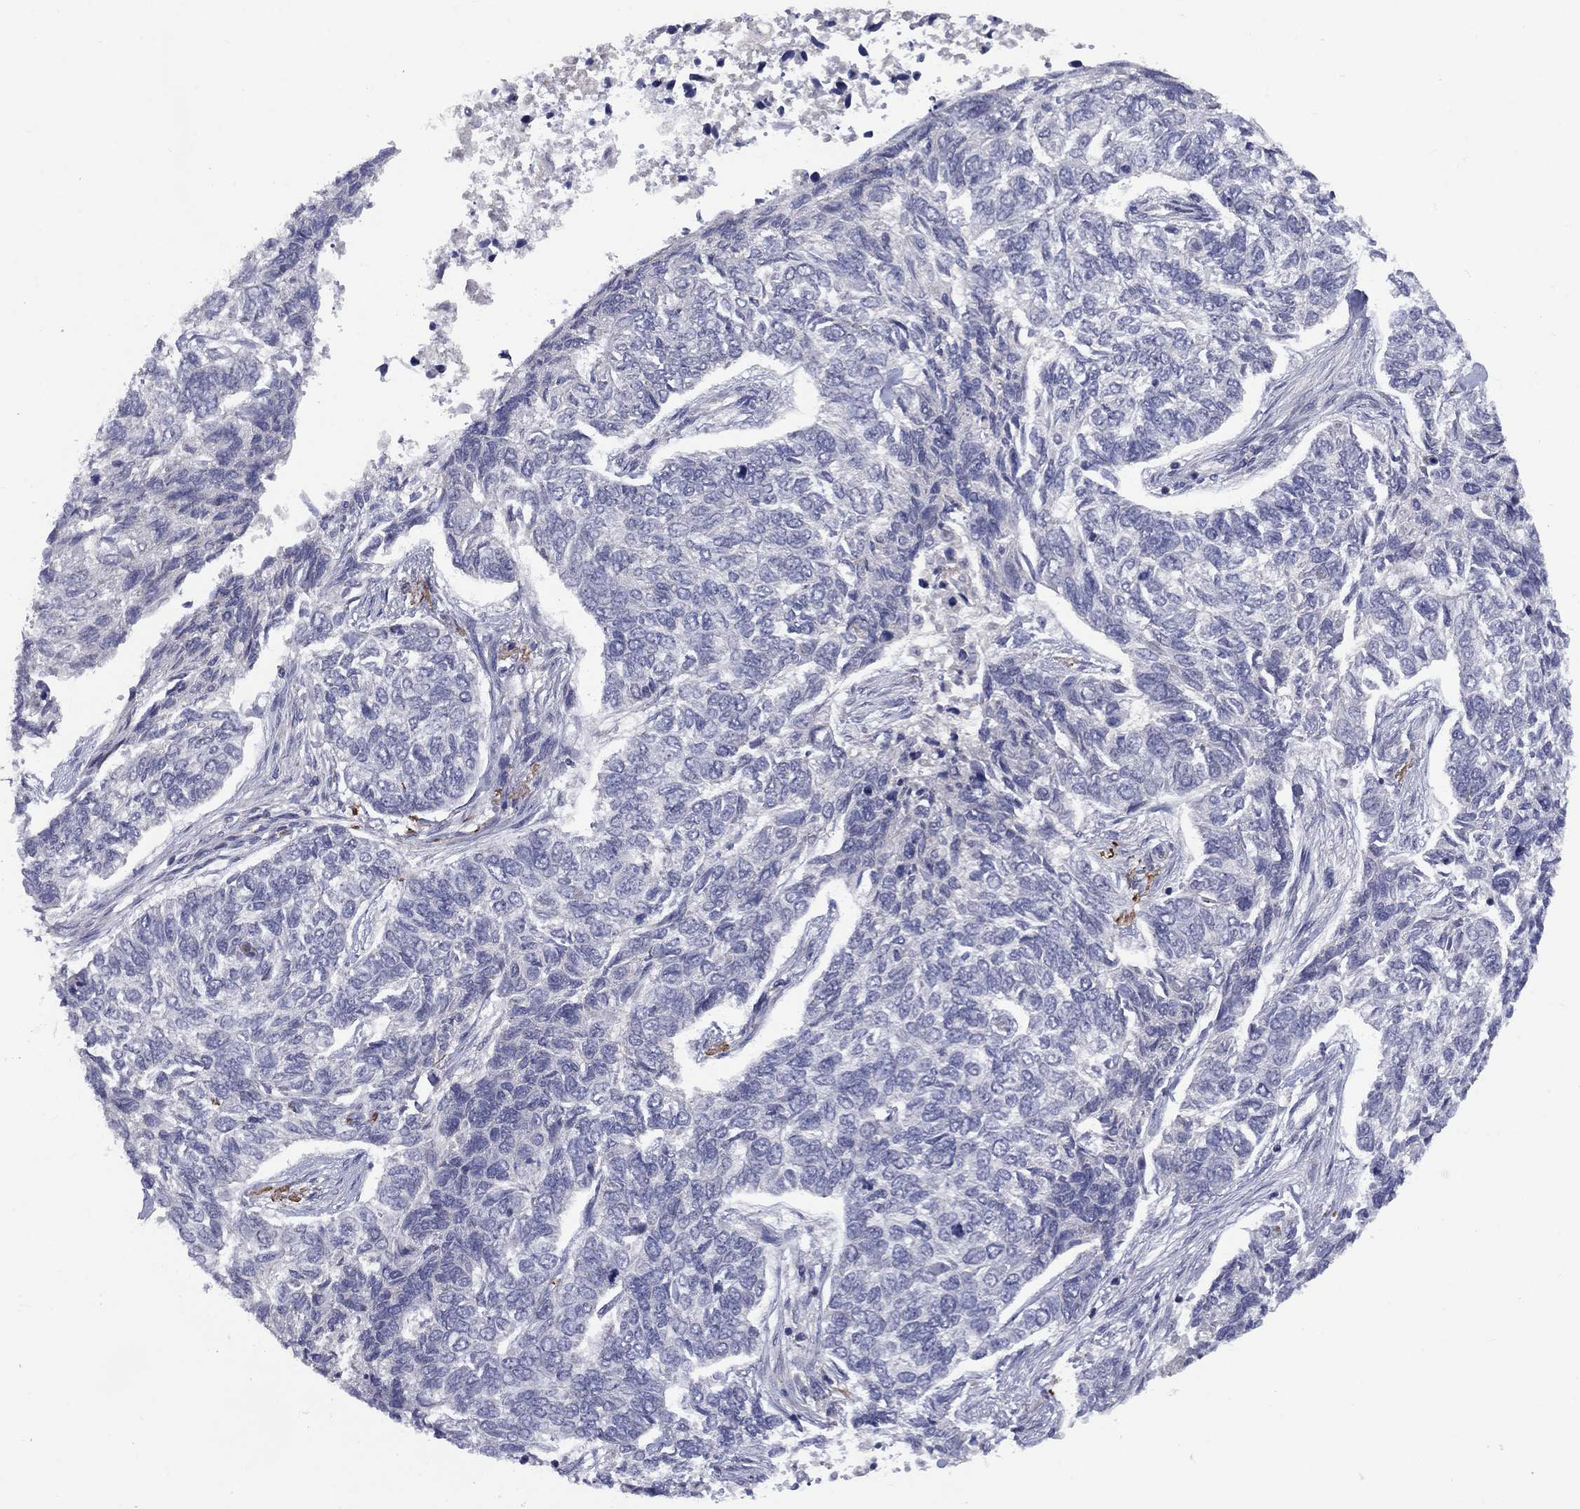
{"staining": {"intensity": "negative", "quantity": "none", "location": "none"}, "tissue": "skin cancer", "cell_type": "Tumor cells", "image_type": "cancer", "snomed": [{"axis": "morphology", "description": "Basal cell carcinoma"}, {"axis": "topography", "description": "Skin"}], "caption": "IHC of human skin cancer (basal cell carcinoma) shows no staining in tumor cells. (Immunohistochemistry (ihc), brightfield microscopy, high magnification).", "gene": "CACNA1A", "patient": {"sex": "female", "age": 65}}